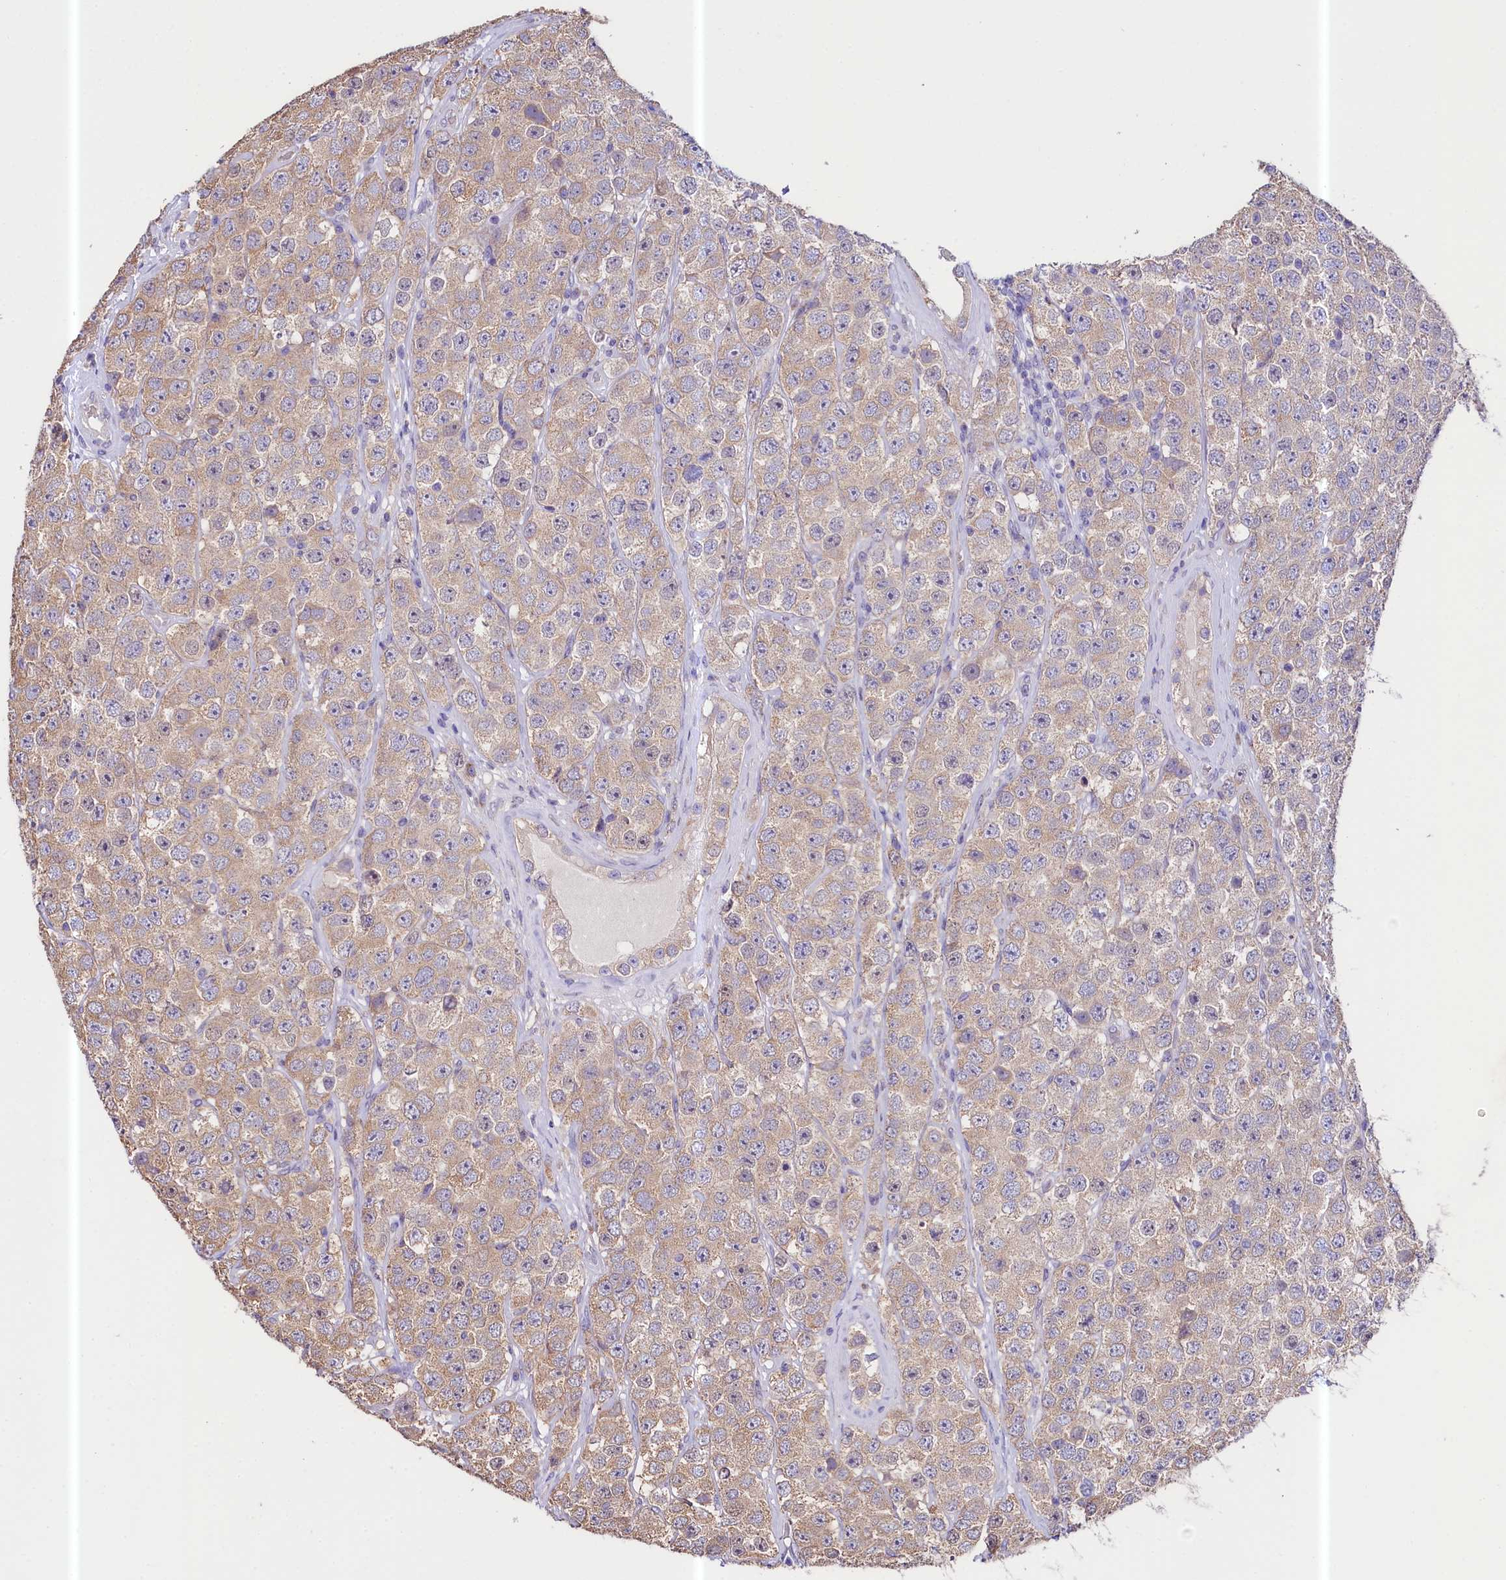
{"staining": {"intensity": "moderate", "quantity": ">75%", "location": "cytoplasmic/membranous"}, "tissue": "testis cancer", "cell_type": "Tumor cells", "image_type": "cancer", "snomed": [{"axis": "morphology", "description": "Seminoma, NOS"}, {"axis": "topography", "description": "Testis"}], "caption": "Protein expression analysis of seminoma (testis) displays moderate cytoplasmic/membranous expression in about >75% of tumor cells.", "gene": "CEP295", "patient": {"sex": "male", "age": 28}}